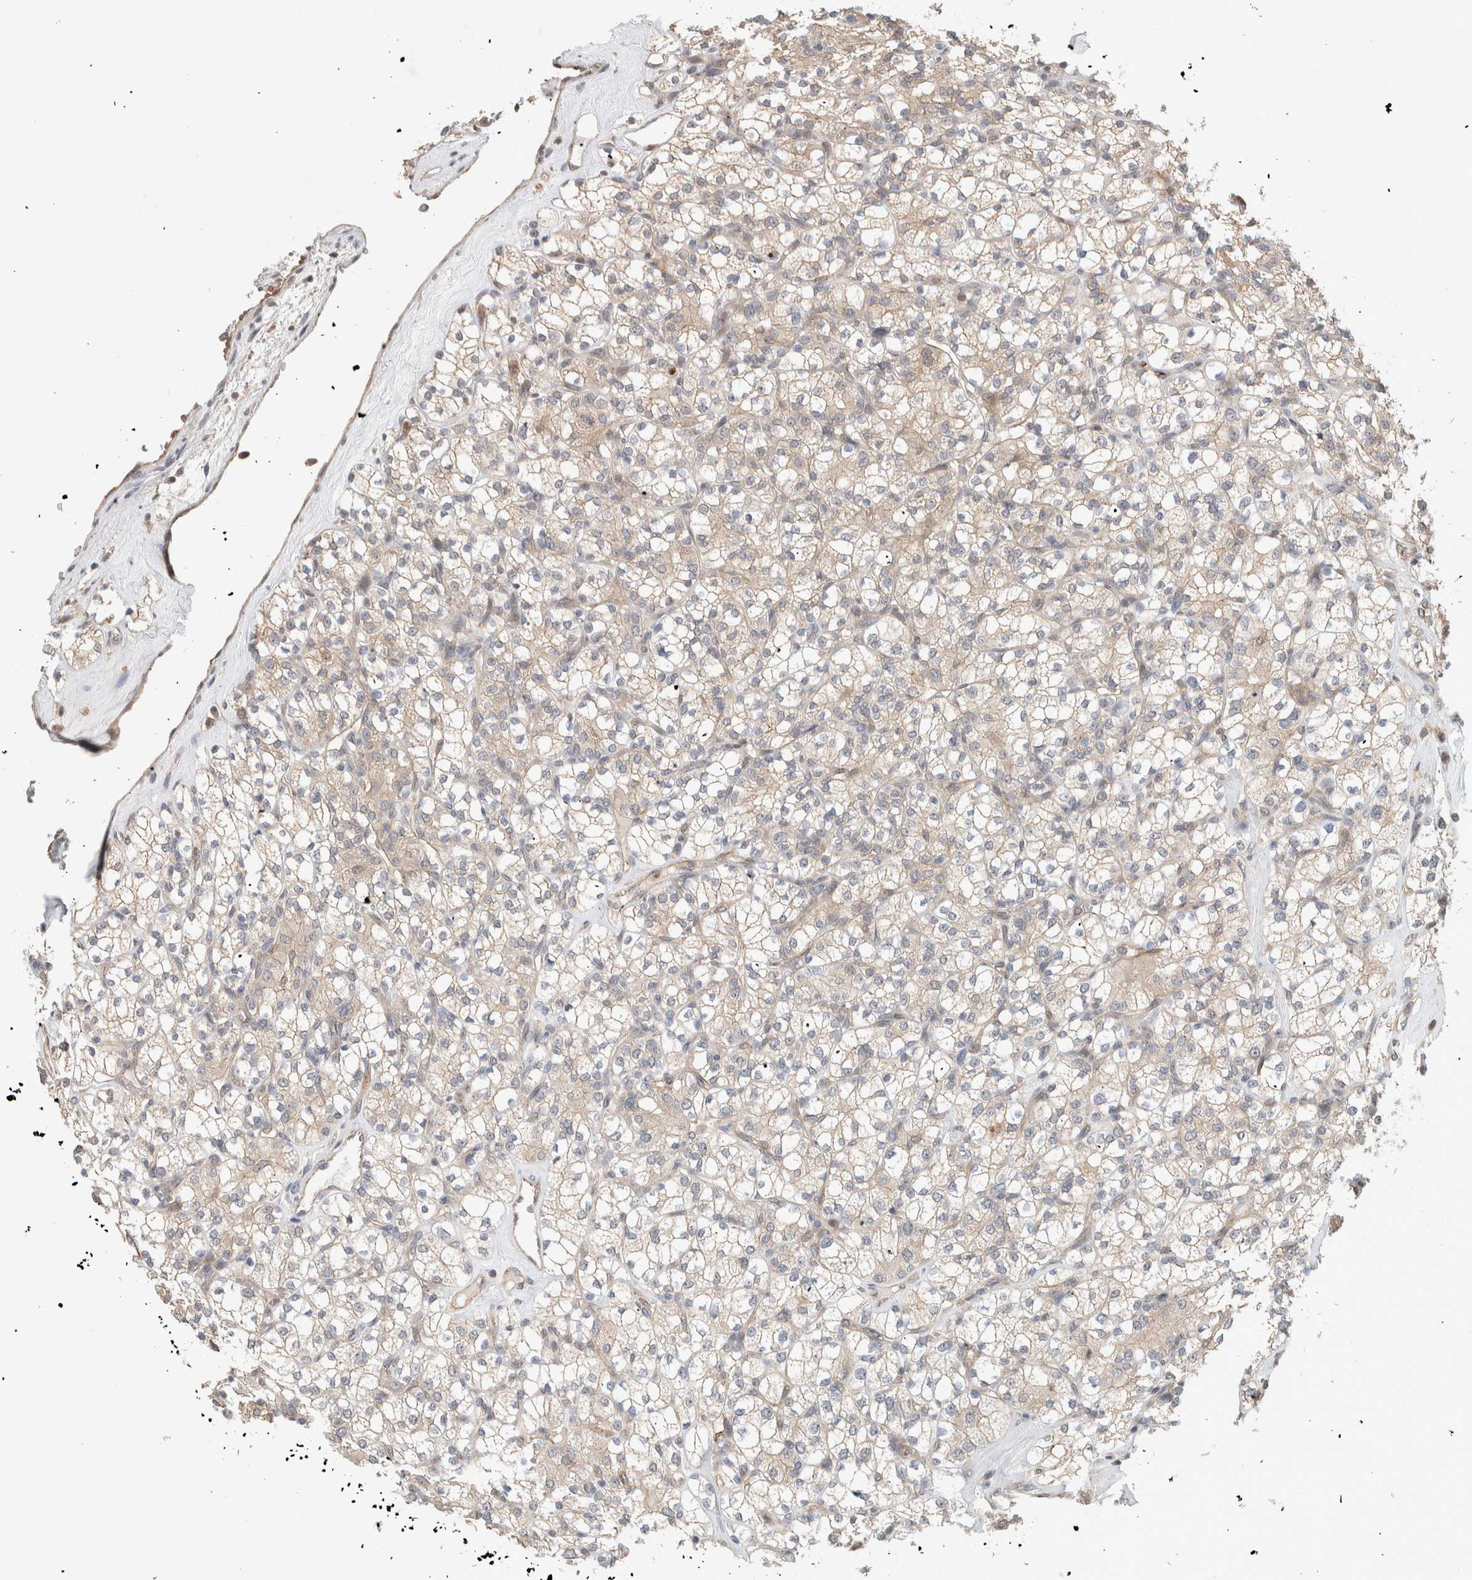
{"staining": {"intensity": "weak", "quantity": "<25%", "location": "cytoplasmic/membranous"}, "tissue": "renal cancer", "cell_type": "Tumor cells", "image_type": "cancer", "snomed": [{"axis": "morphology", "description": "Adenocarcinoma, NOS"}, {"axis": "topography", "description": "Kidney"}], "caption": "High power microscopy histopathology image of an immunohistochemistry (IHC) micrograph of renal adenocarcinoma, revealing no significant positivity in tumor cells. (Stains: DAB immunohistochemistry with hematoxylin counter stain, Microscopy: brightfield microscopy at high magnification).", "gene": "DEPTOR", "patient": {"sex": "male", "age": 77}}